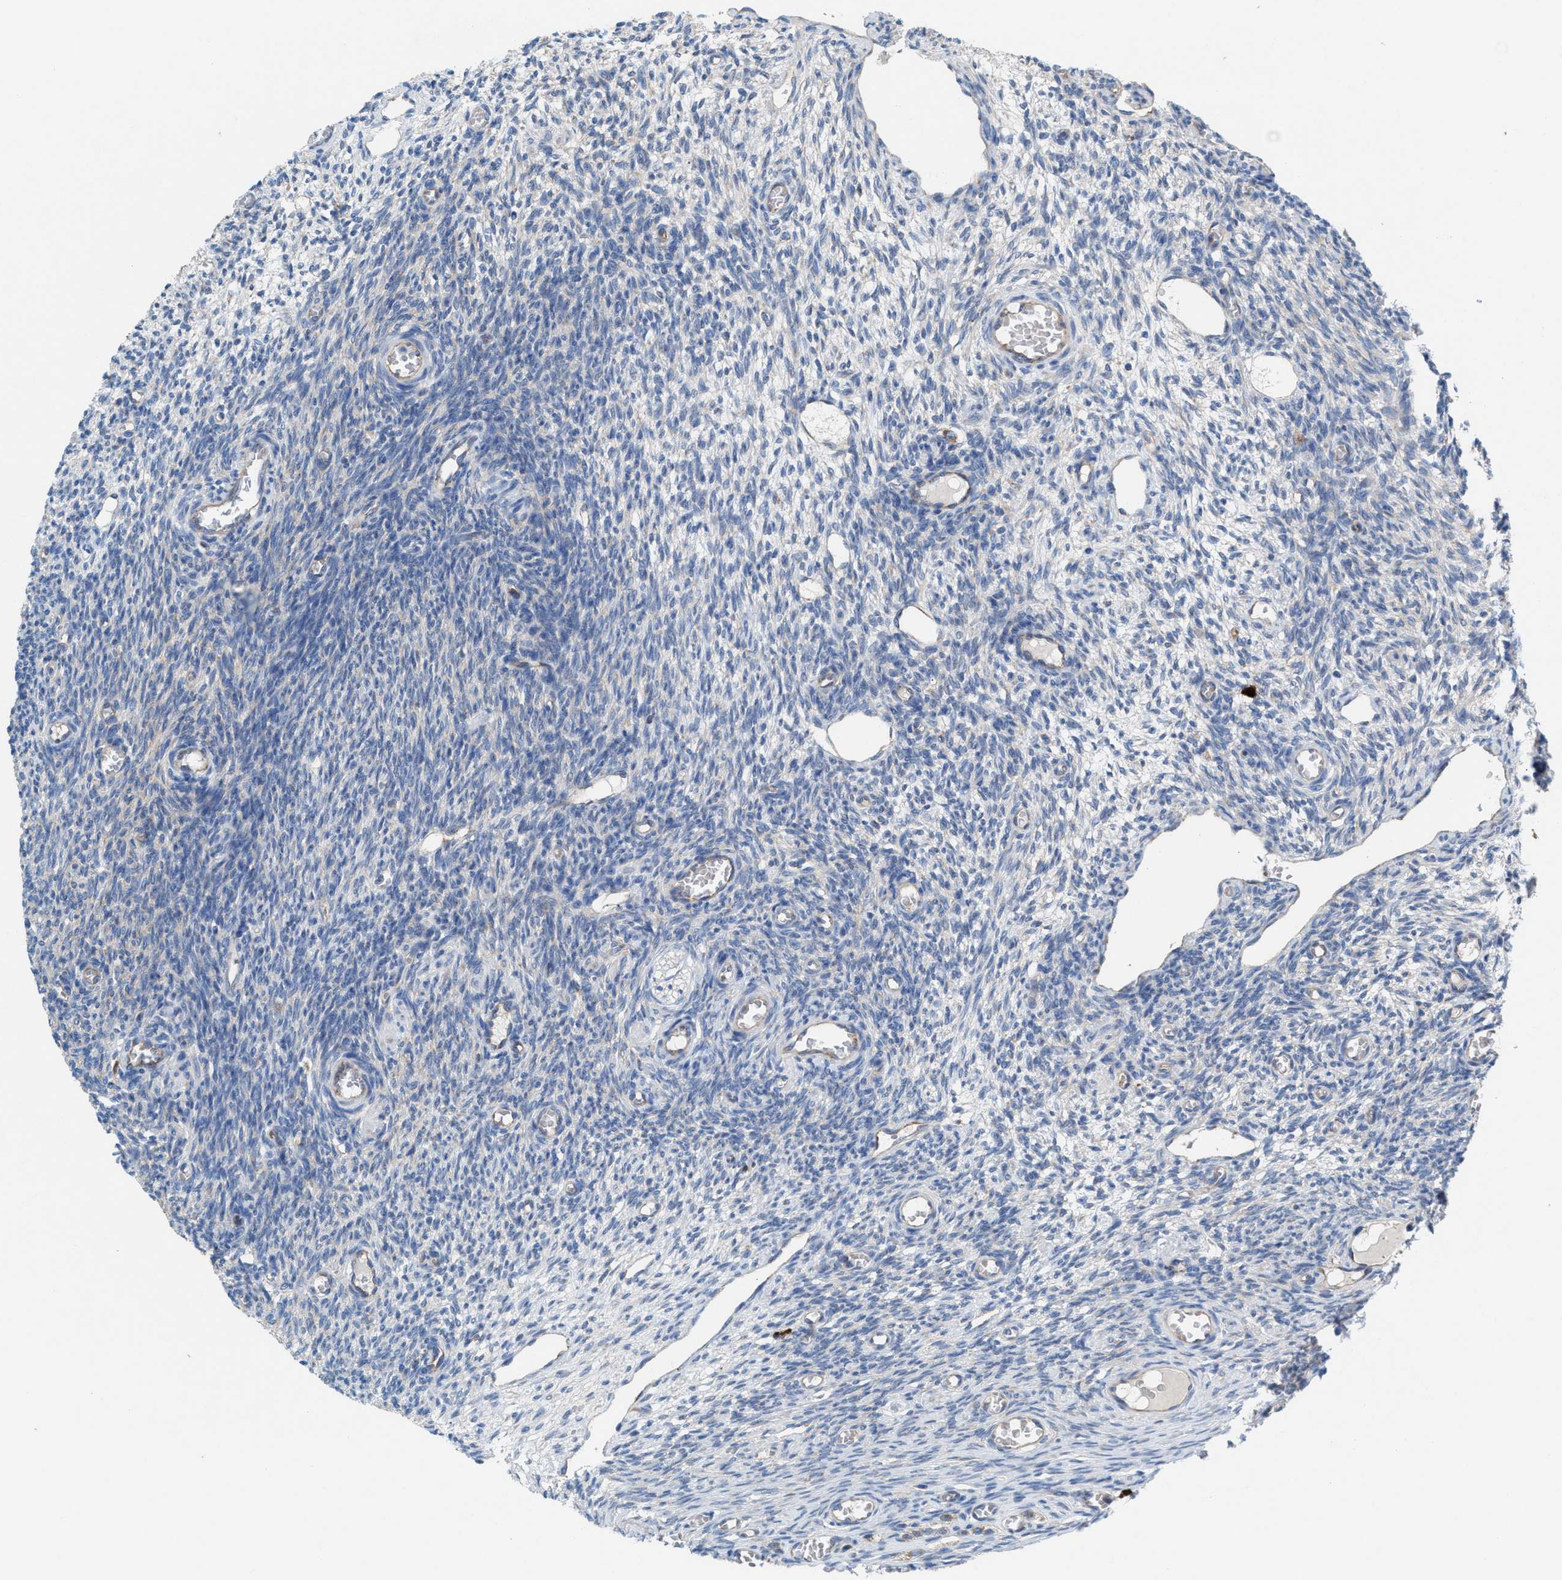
{"staining": {"intensity": "negative", "quantity": "none", "location": "none"}, "tissue": "ovary", "cell_type": "Ovarian stroma cells", "image_type": "normal", "snomed": [{"axis": "morphology", "description": "Normal tissue, NOS"}, {"axis": "topography", "description": "Ovary"}], "caption": "This is an immunohistochemistry (IHC) micrograph of unremarkable human ovary. There is no positivity in ovarian stroma cells.", "gene": "NYAP1", "patient": {"sex": "female", "age": 27}}